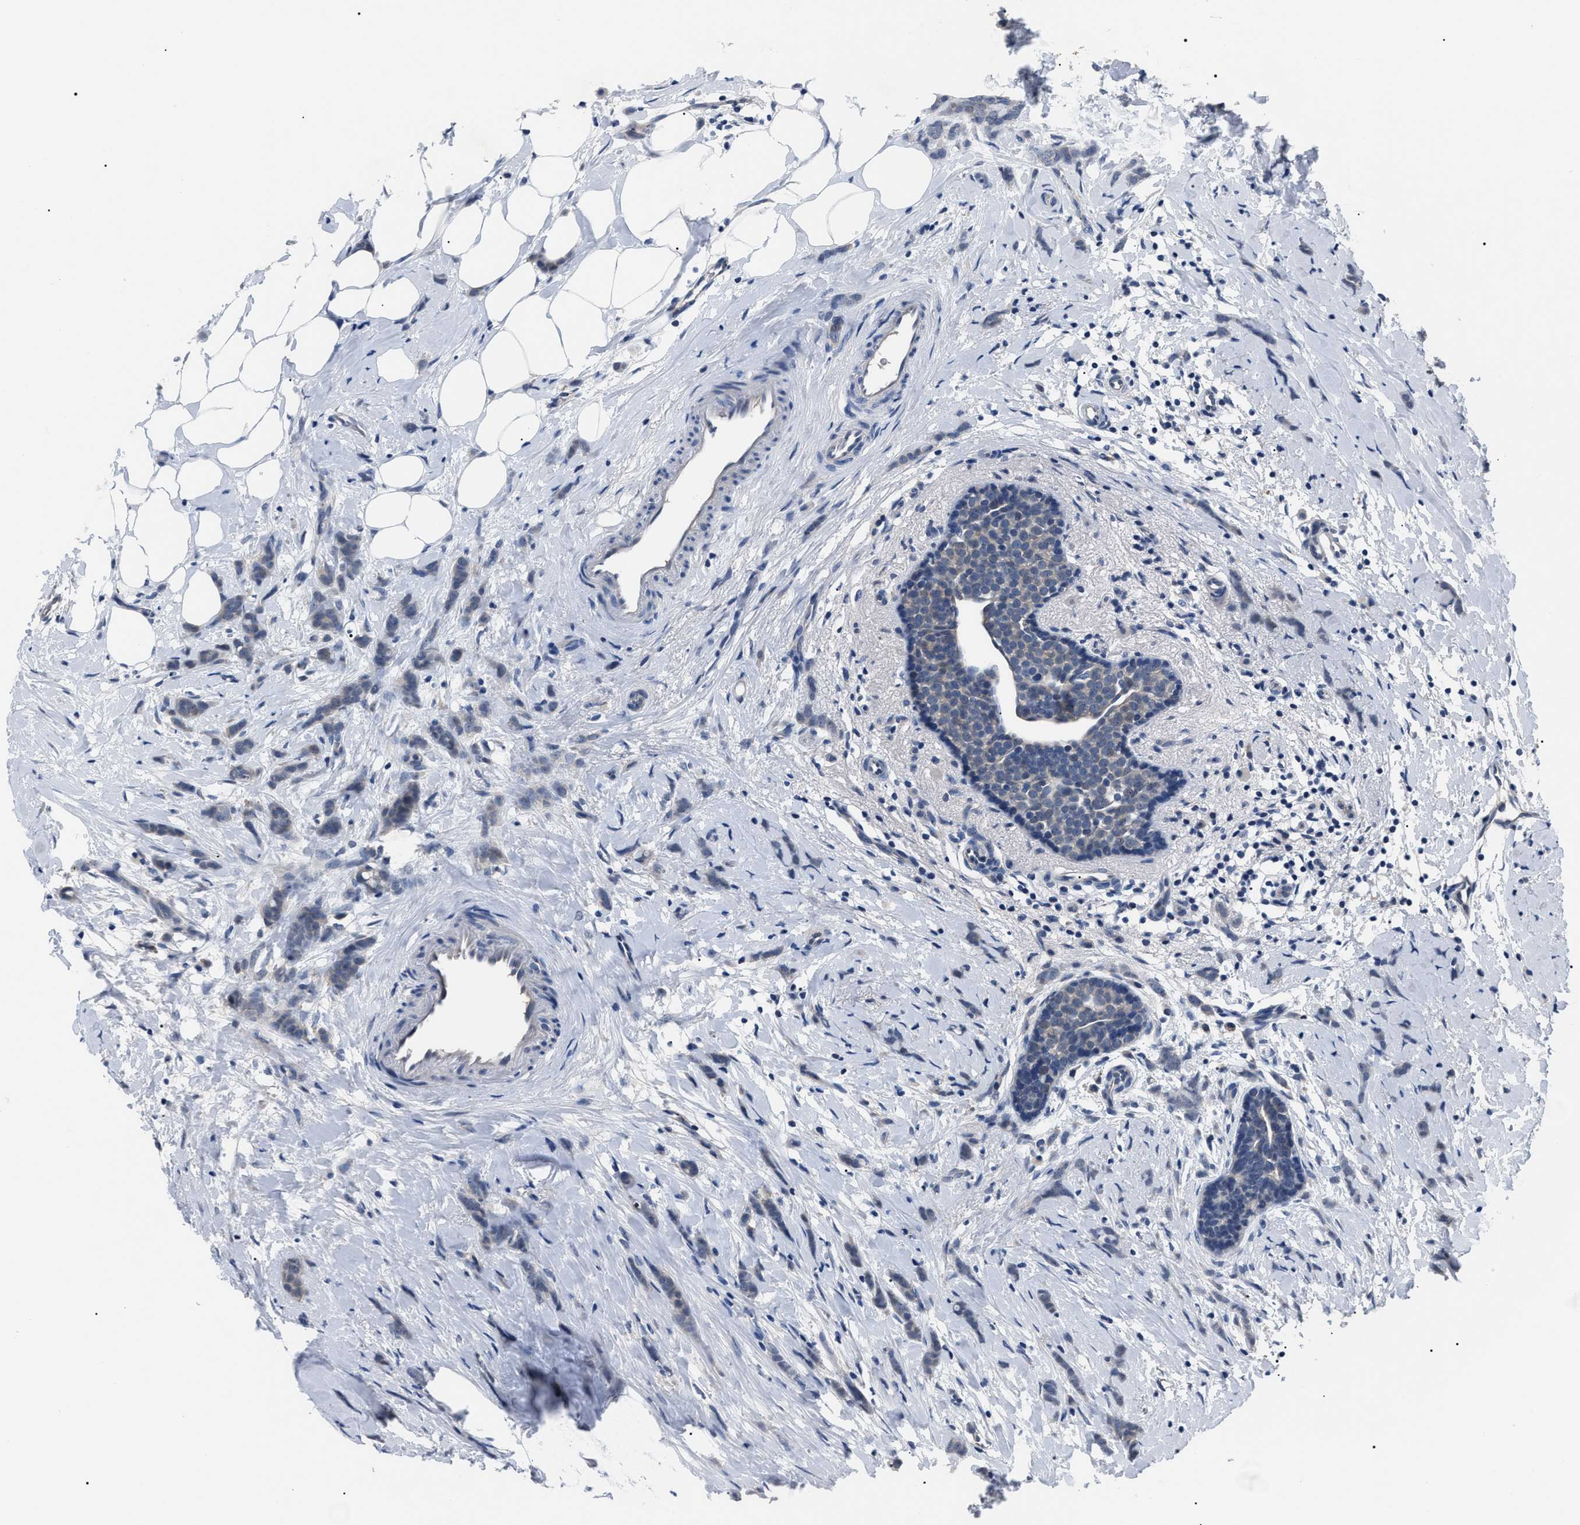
{"staining": {"intensity": "negative", "quantity": "none", "location": "none"}, "tissue": "breast cancer", "cell_type": "Tumor cells", "image_type": "cancer", "snomed": [{"axis": "morphology", "description": "Lobular carcinoma, in situ"}, {"axis": "morphology", "description": "Lobular carcinoma"}, {"axis": "topography", "description": "Breast"}], "caption": "Breast cancer (lobular carcinoma in situ) stained for a protein using immunohistochemistry shows no positivity tumor cells.", "gene": "LRWD1", "patient": {"sex": "female", "age": 41}}